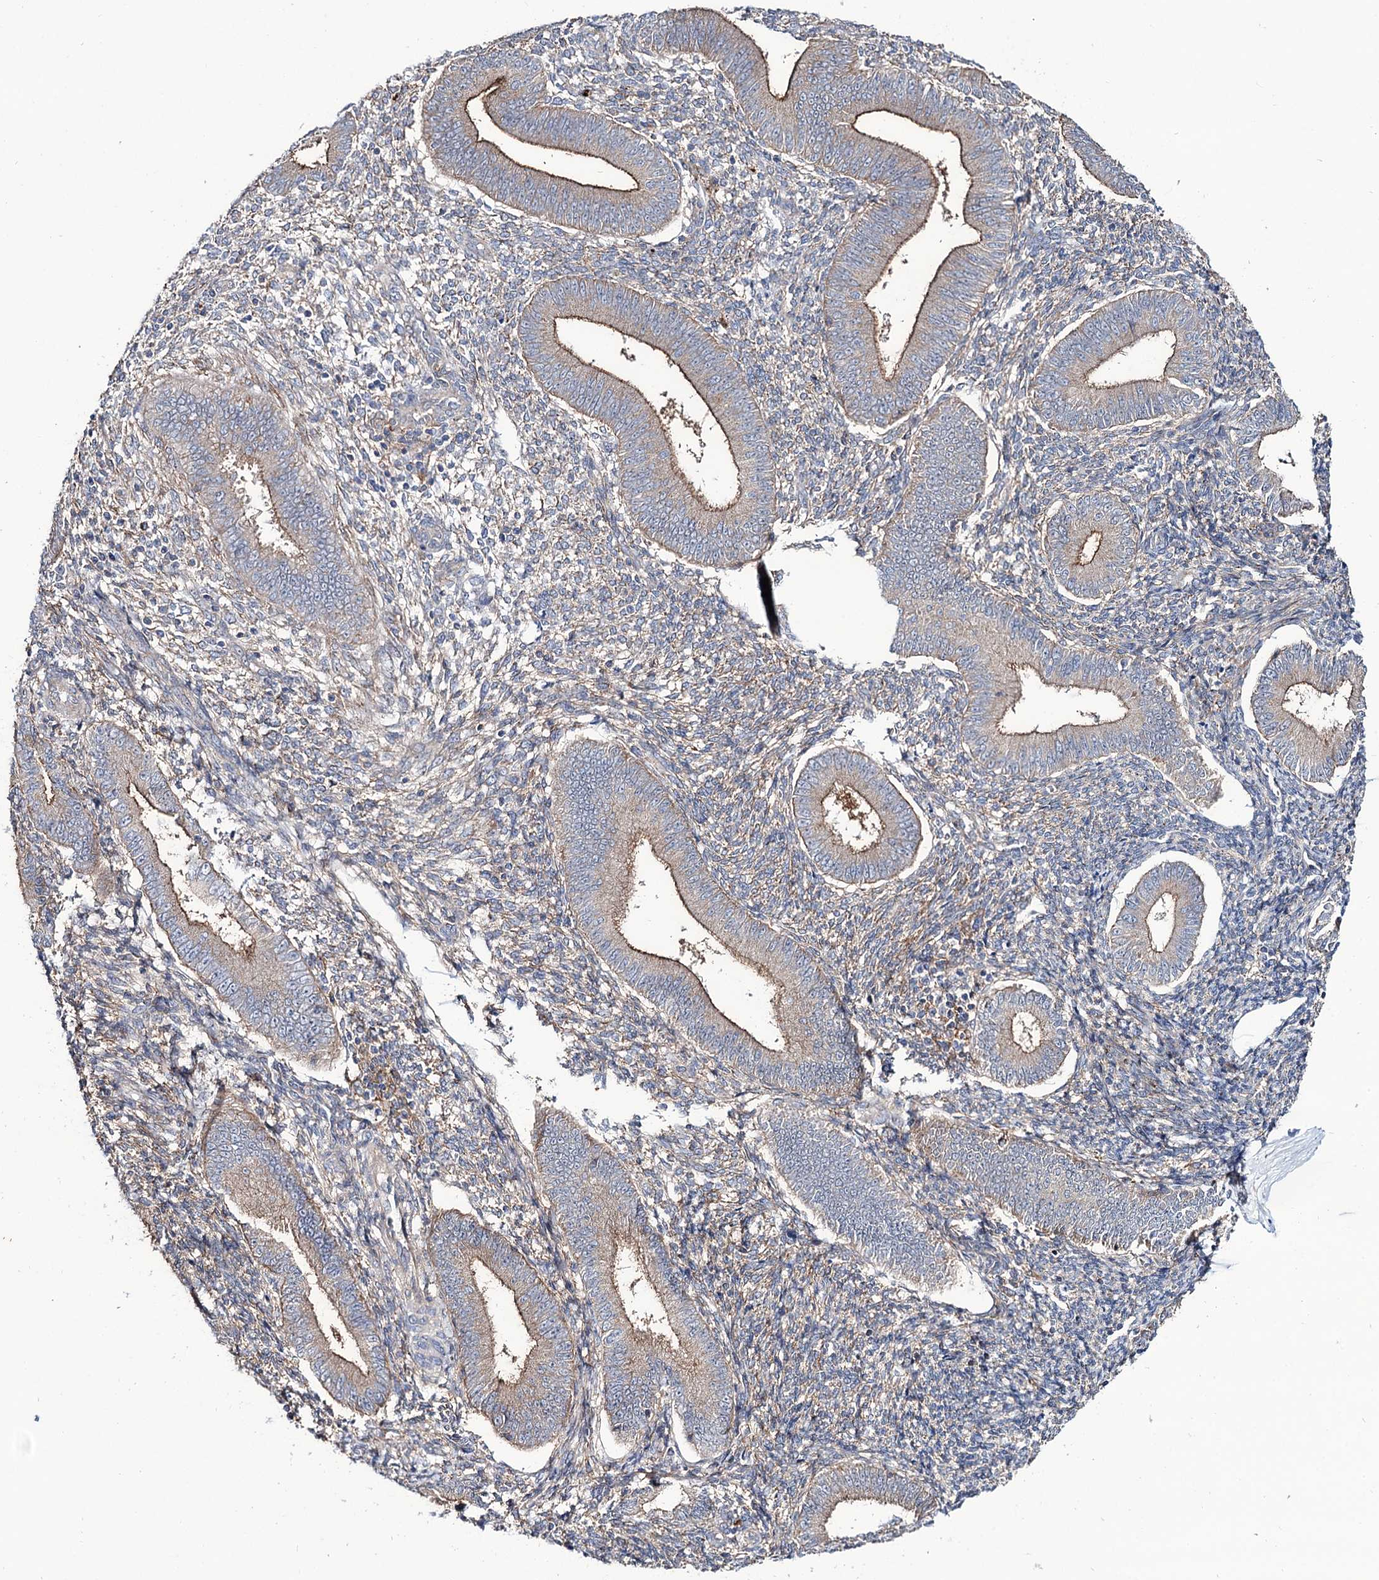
{"staining": {"intensity": "moderate", "quantity": "<25%", "location": "cytoplasmic/membranous"}, "tissue": "endometrium", "cell_type": "Cells in endometrial stroma", "image_type": "normal", "snomed": [{"axis": "morphology", "description": "Normal tissue, NOS"}, {"axis": "topography", "description": "Uterus"}, {"axis": "topography", "description": "Endometrium"}], "caption": "High-magnification brightfield microscopy of normal endometrium stained with DAB (3,3'-diaminobenzidine) (brown) and counterstained with hematoxylin (blue). cells in endometrial stroma exhibit moderate cytoplasmic/membranous expression is seen in approximately<25% of cells.", "gene": "SEC24A", "patient": {"sex": "female", "age": 48}}